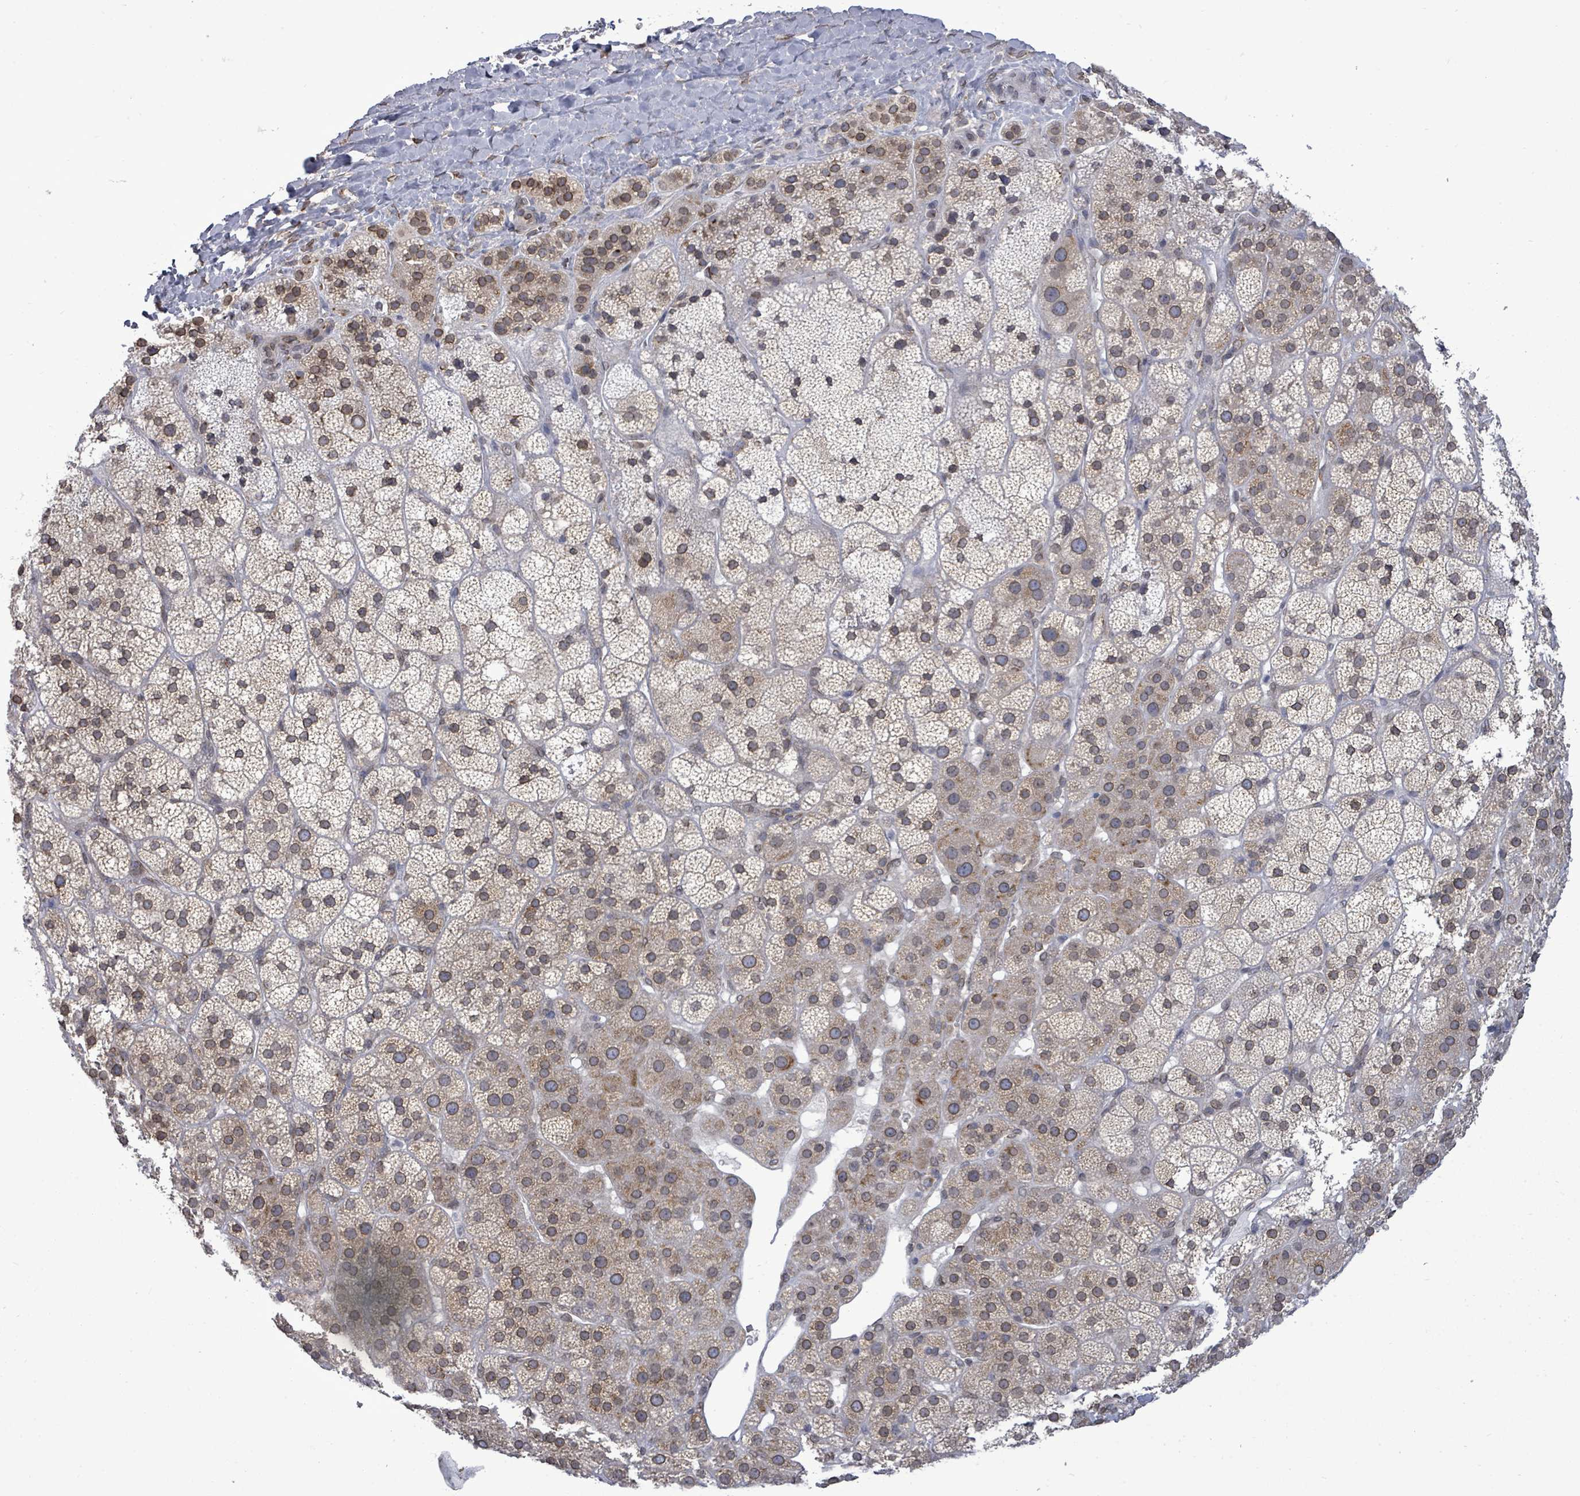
{"staining": {"intensity": "moderate", "quantity": "25%-75%", "location": "cytoplasmic/membranous,nuclear"}, "tissue": "adrenal gland", "cell_type": "Glandular cells", "image_type": "normal", "snomed": [{"axis": "morphology", "description": "Normal tissue, NOS"}, {"axis": "topography", "description": "Adrenal gland"}], "caption": "This photomicrograph exhibits IHC staining of benign adrenal gland, with medium moderate cytoplasmic/membranous,nuclear positivity in approximately 25%-75% of glandular cells.", "gene": "ARFGAP1", "patient": {"sex": "female", "age": 70}}